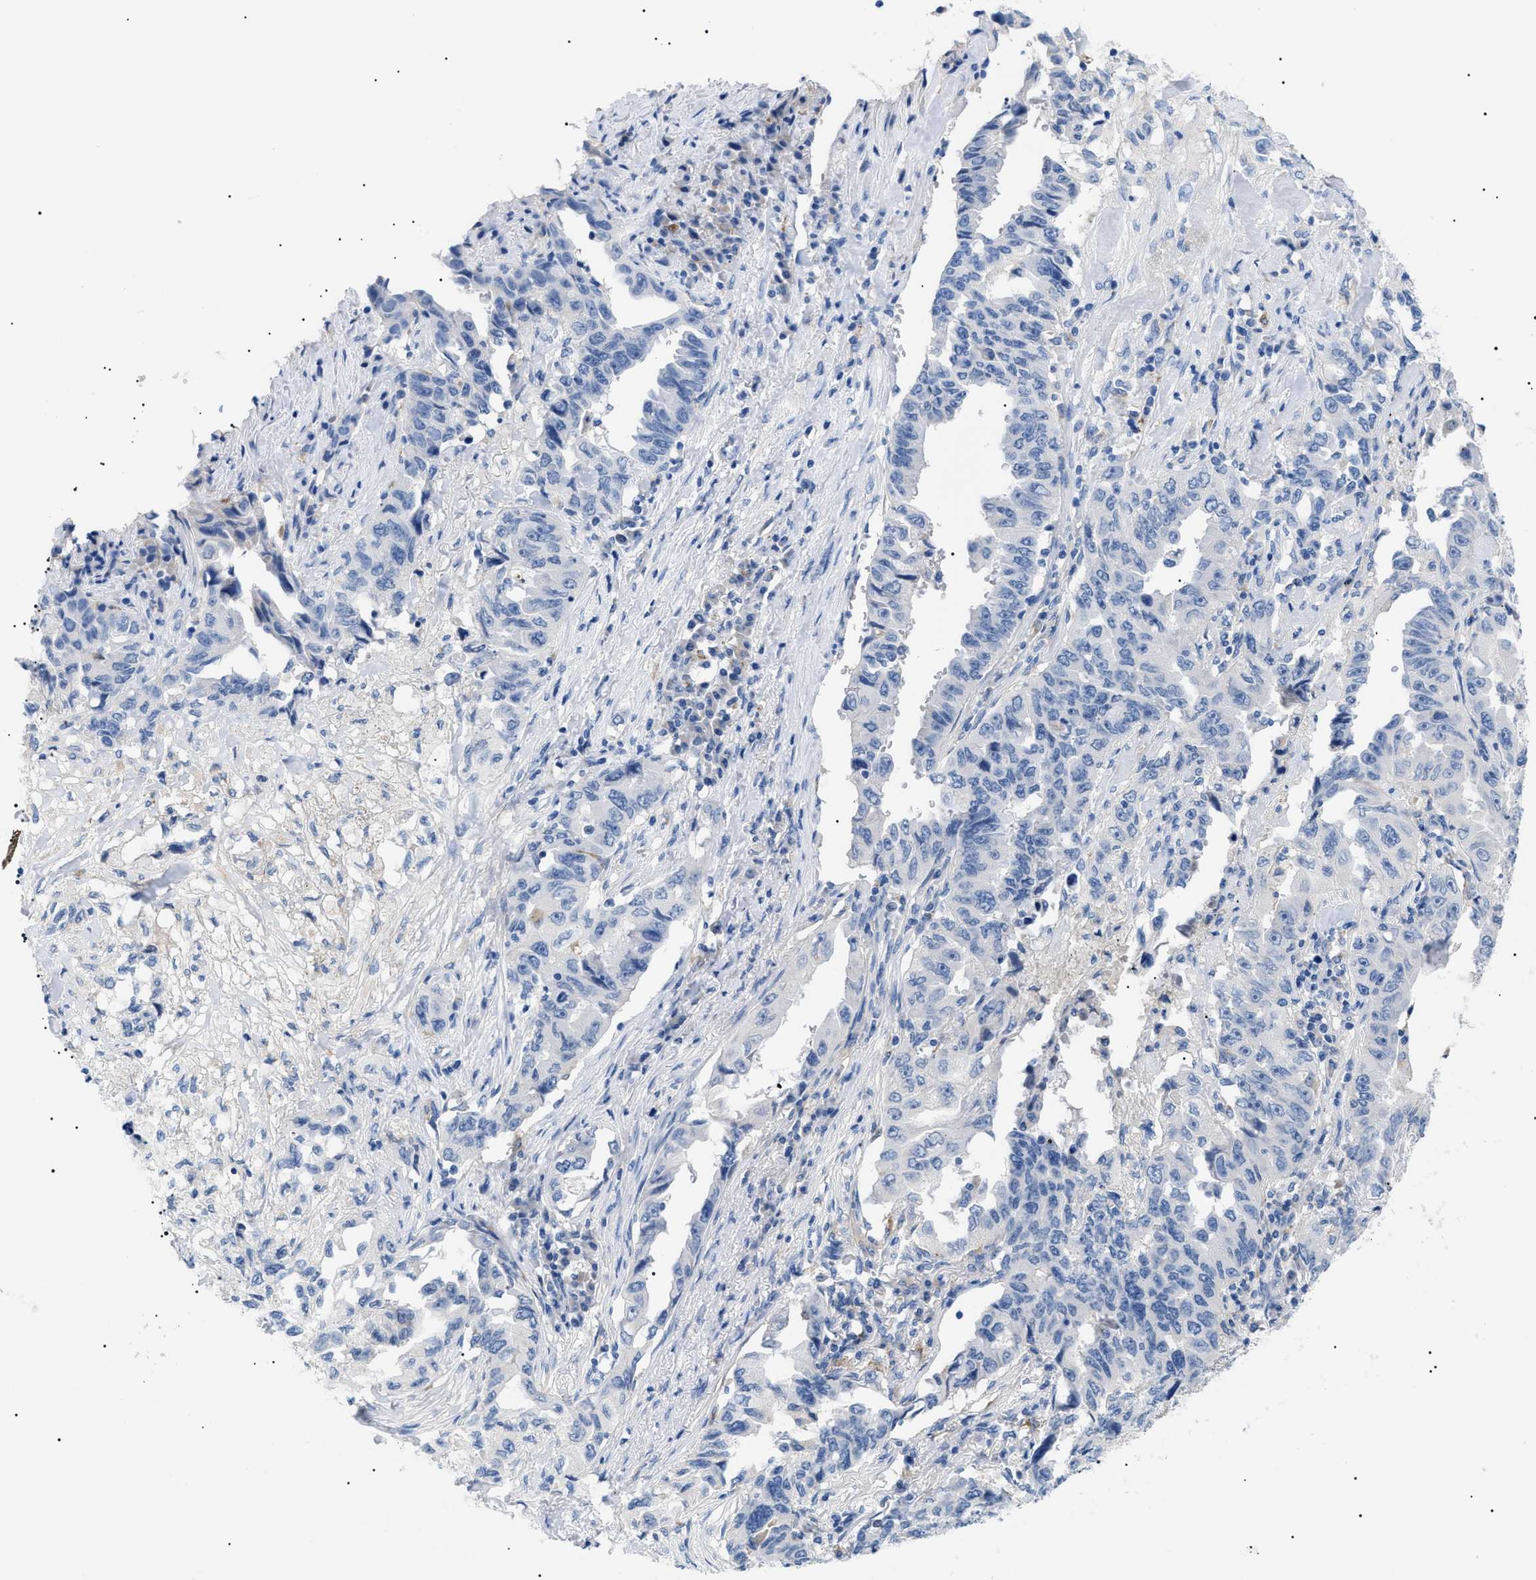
{"staining": {"intensity": "negative", "quantity": "none", "location": "none"}, "tissue": "lung cancer", "cell_type": "Tumor cells", "image_type": "cancer", "snomed": [{"axis": "morphology", "description": "Adenocarcinoma, NOS"}, {"axis": "topography", "description": "Lung"}], "caption": "IHC micrograph of lung adenocarcinoma stained for a protein (brown), which exhibits no expression in tumor cells.", "gene": "ACKR1", "patient": {"sex": "female", "age": 51}}